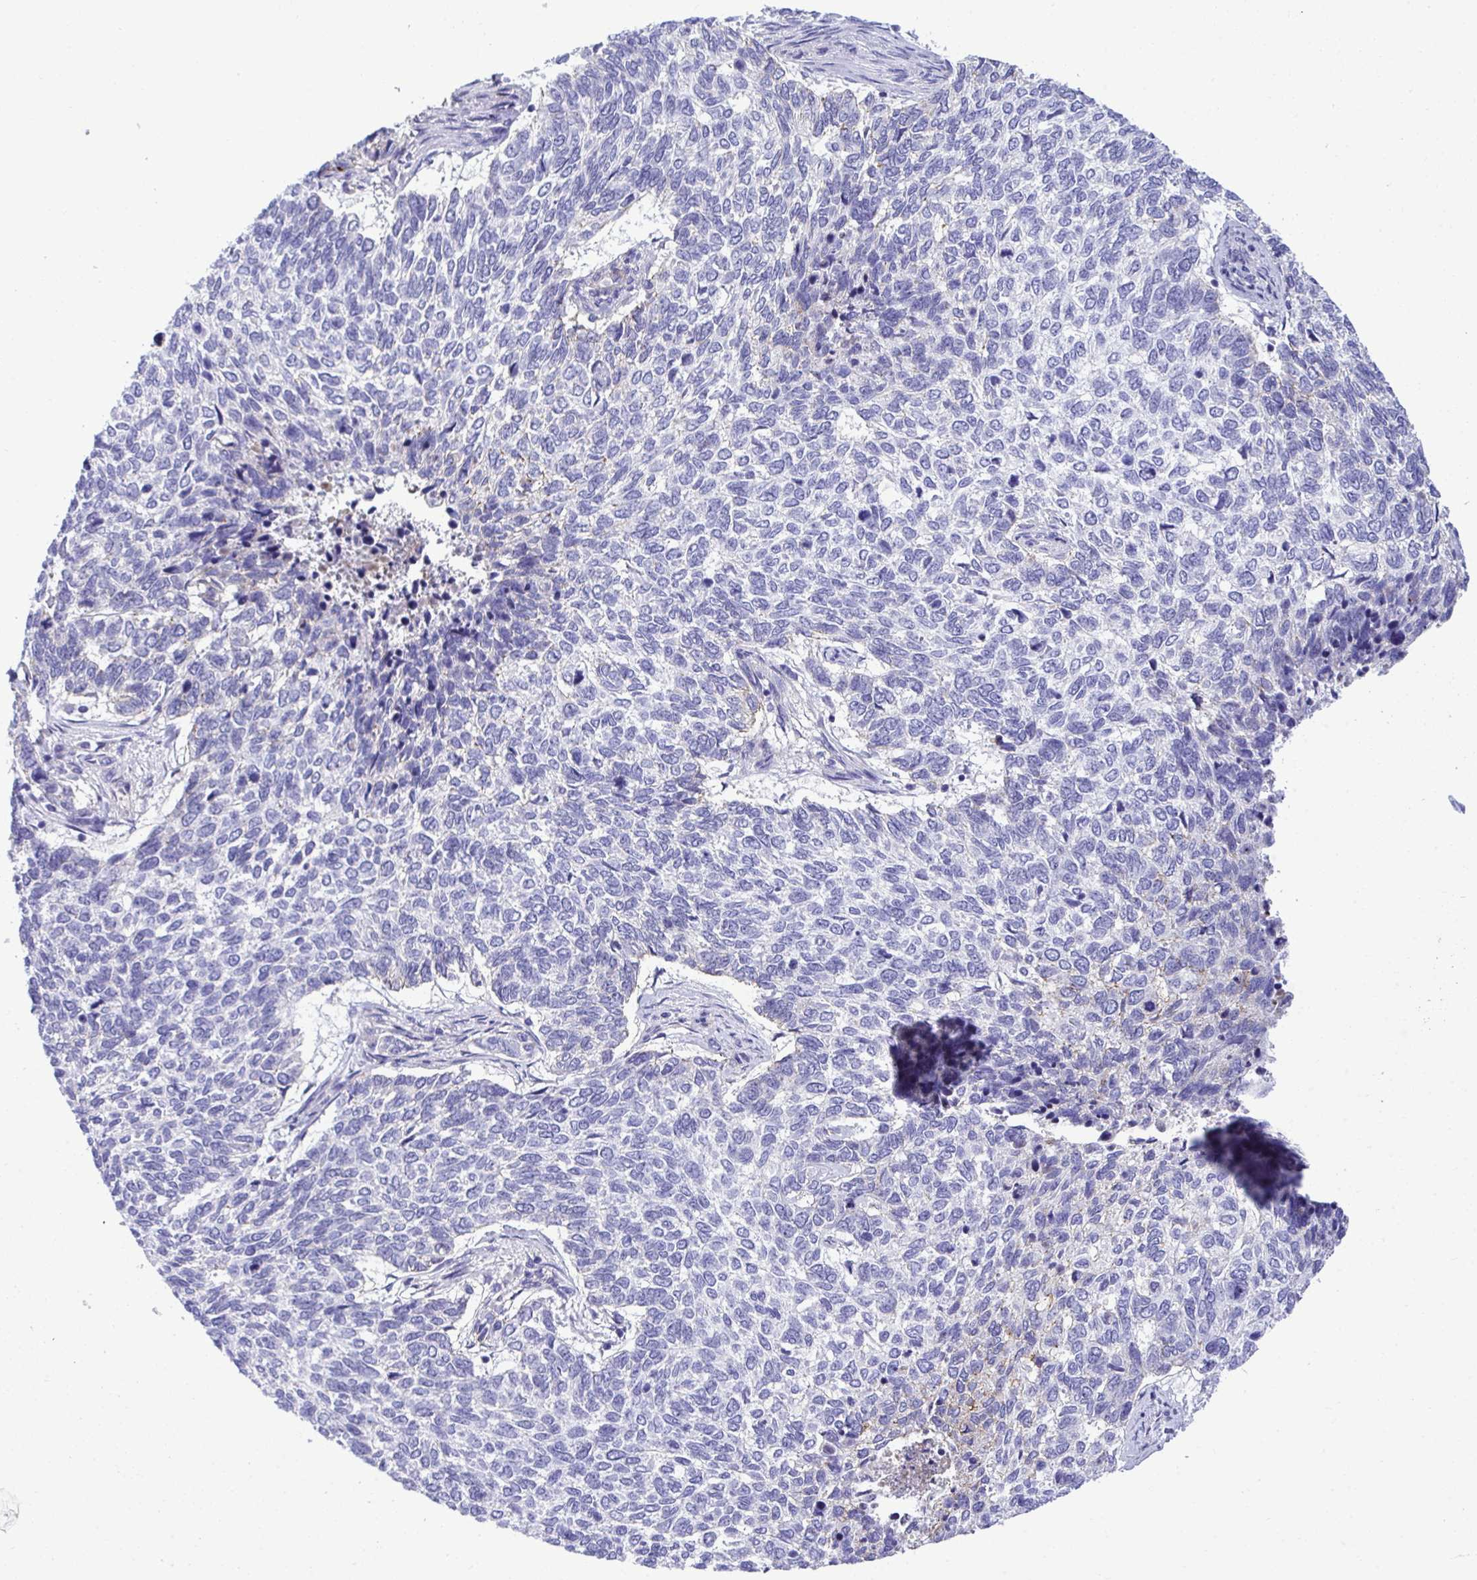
{"staining": {"intensity": "negative", "quantity": "none", "location": "none"}, "tissue": "skin cancer", "cell_type": "Tumor cells", "image_type": "cancer", "snomed": [{"axis": "morphology", "description": "Basal cell carcinoma"}, {"axis": "topography", "description": "Skin"}], "caption": "Immunohistochemical staining of skin cancer (basal cell carcinoma) shows no significant staining in tumor cells.", "gene": "HRG", "patient": {"sex": "female", "age": 65}}